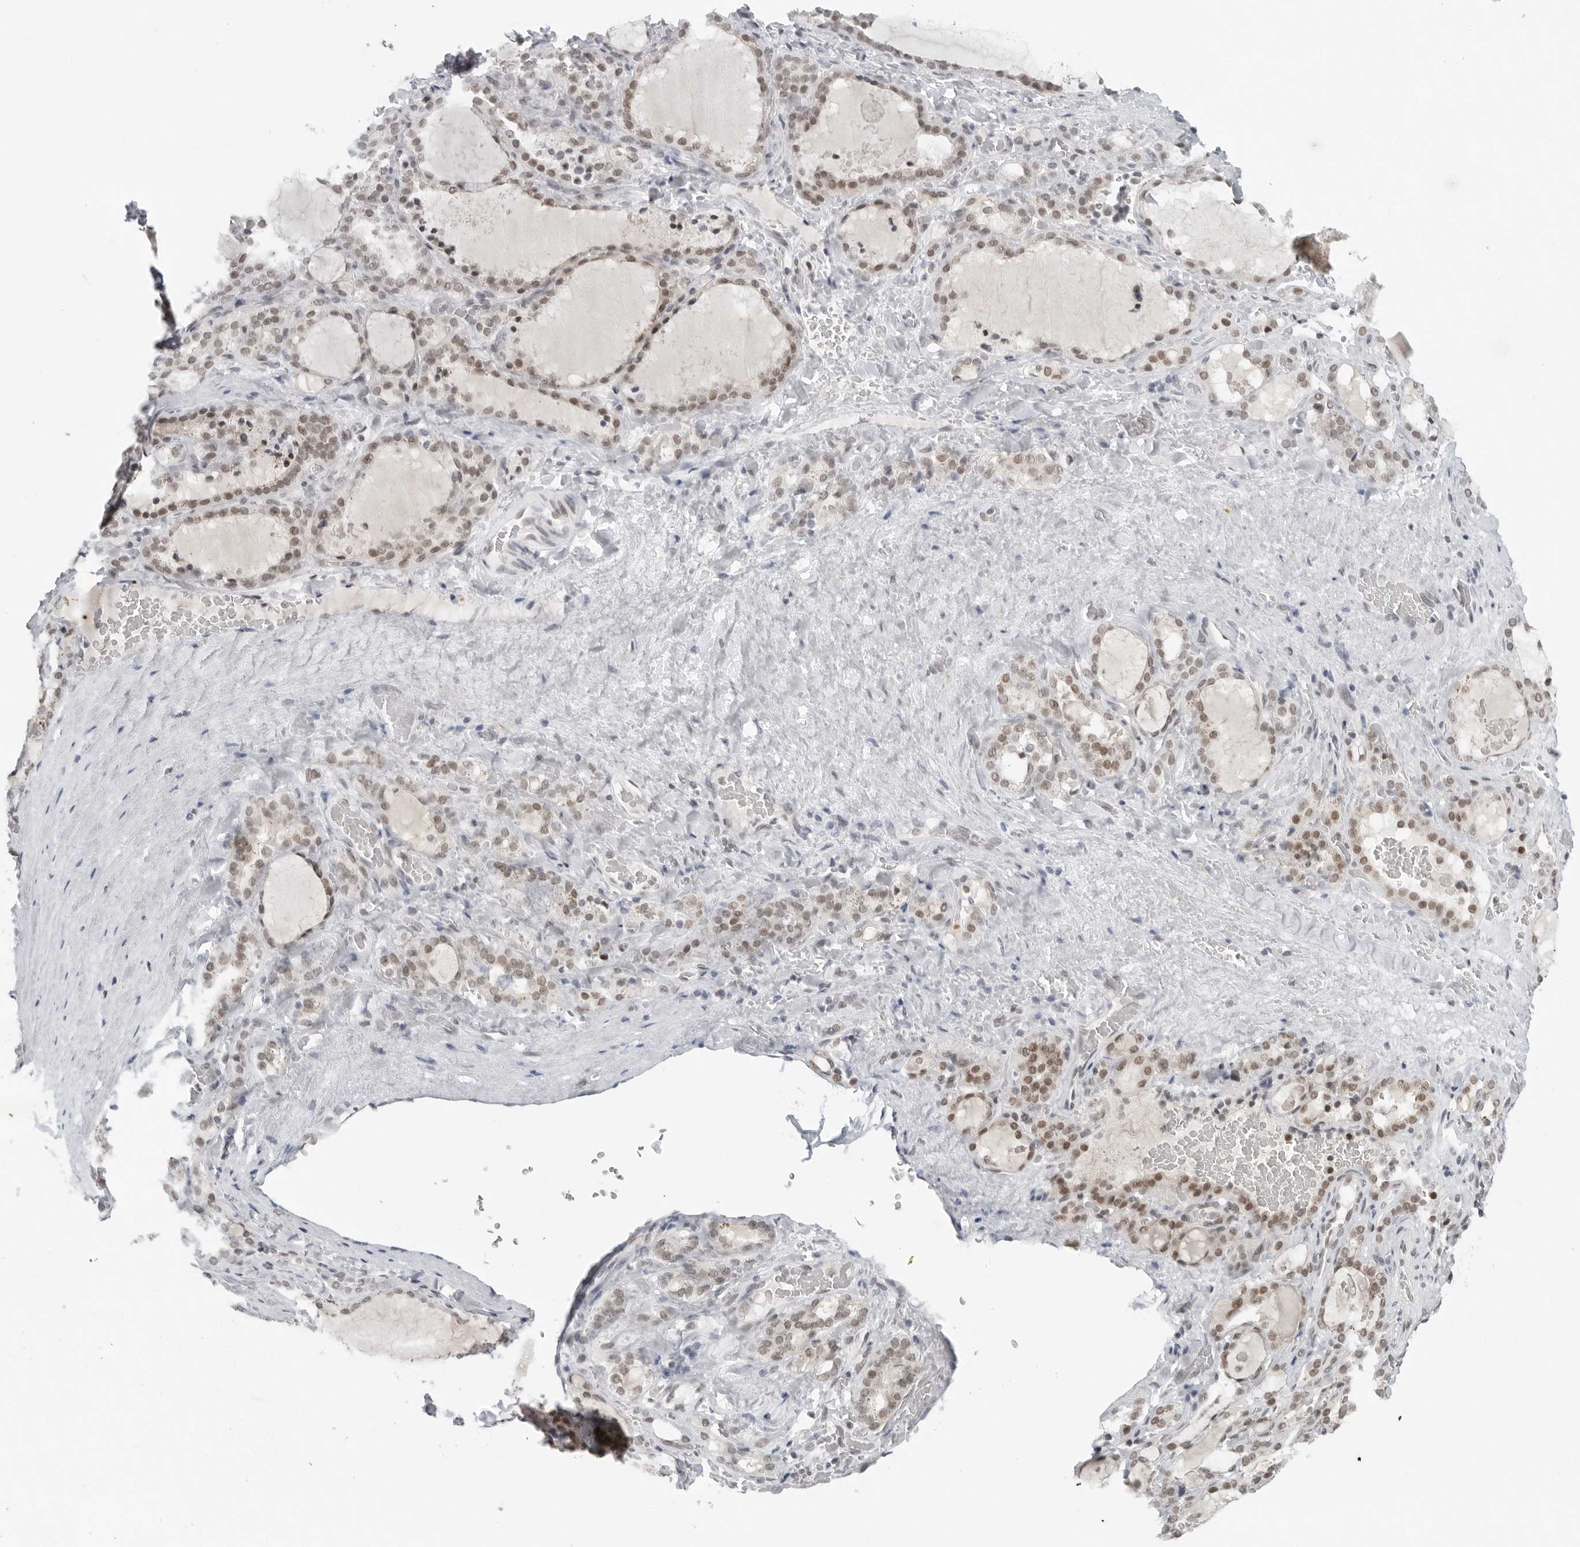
{"staining": {"intensity": "weak", "quantity": "25%-75%", "location": "nuclear"}, "tissue": "thyroid gland", "cell_type": "Glandular cells", "image_type": "normal", "snomed": [{"axis": "morphology", "description": "Normal tissue, NOS"}, {"axis": "topography", "description": "Thyroid gland"}], "caption": "Immunohistochemistry (IHC) of benign thyroid gland exhibits low levels of weak nuclear positivity in about 25%-75% of glandular cells.", "gene": "FOXK2", "patient": {"sex": "female", "age": 22}}